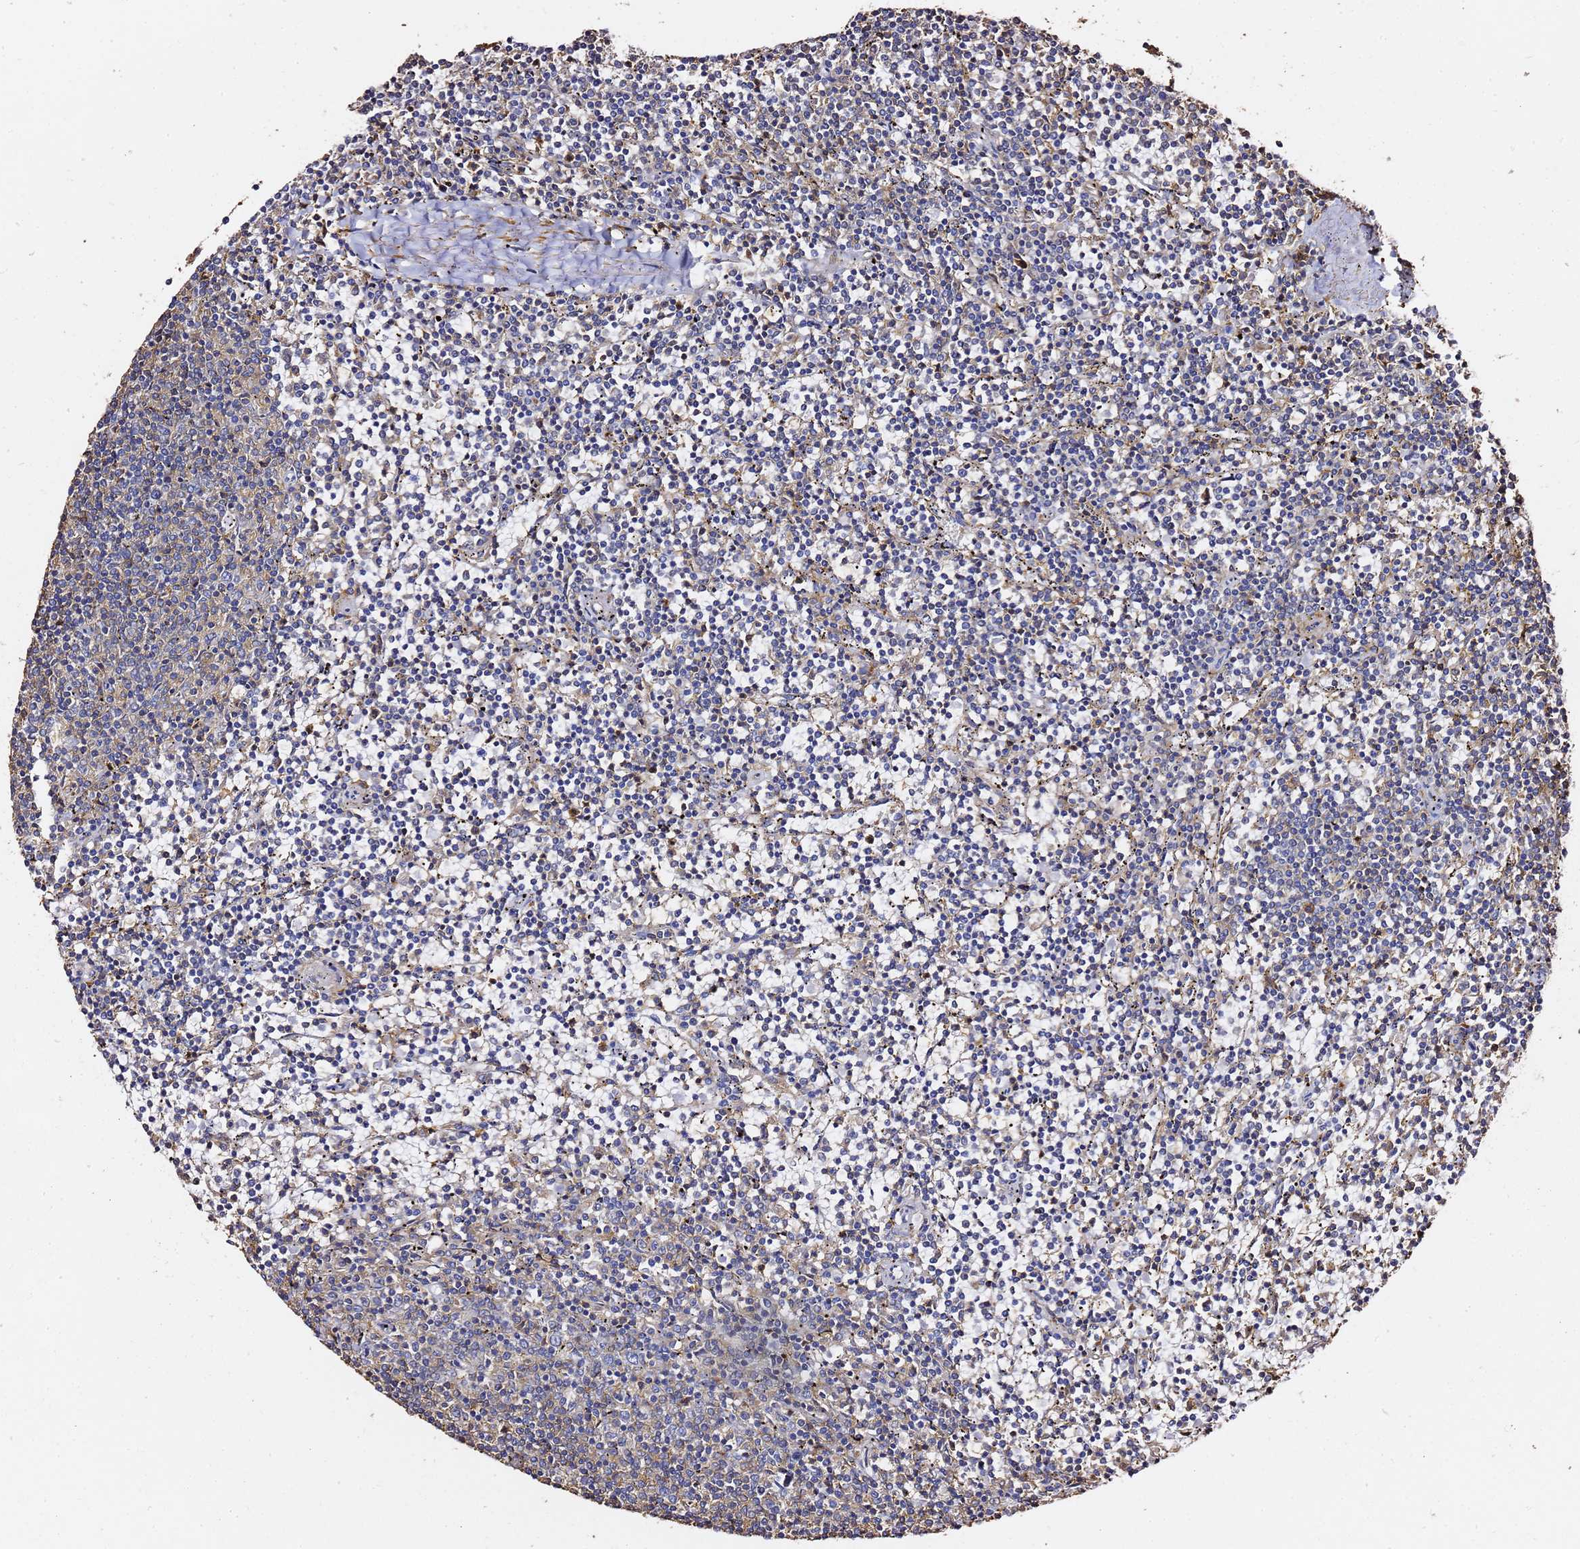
{"staining": {"intensity": "negative", "quantity": "none", "location": "none"}, "tissue": "lymphoma", "cell_type": "Tumor cells", "image_type": "cancer", "snomed": [{"axis": "morphology", "description": "Malignant lymphoma, non-Hodgkin's type, Low grade"}, {"axis": "topography", "description": "Spleen"}], "caption": "Immunohistochemical staining of human malignant lymphoma, non-Hodgkin's type (low-grade) shows no significant expression in tumor cells. (DAB (3,3'-diaminobenzidine) immunohistochemistry, high magnification).", "gene": "ZFP36L2", "patient": {"sex": "female", "age": 50}}